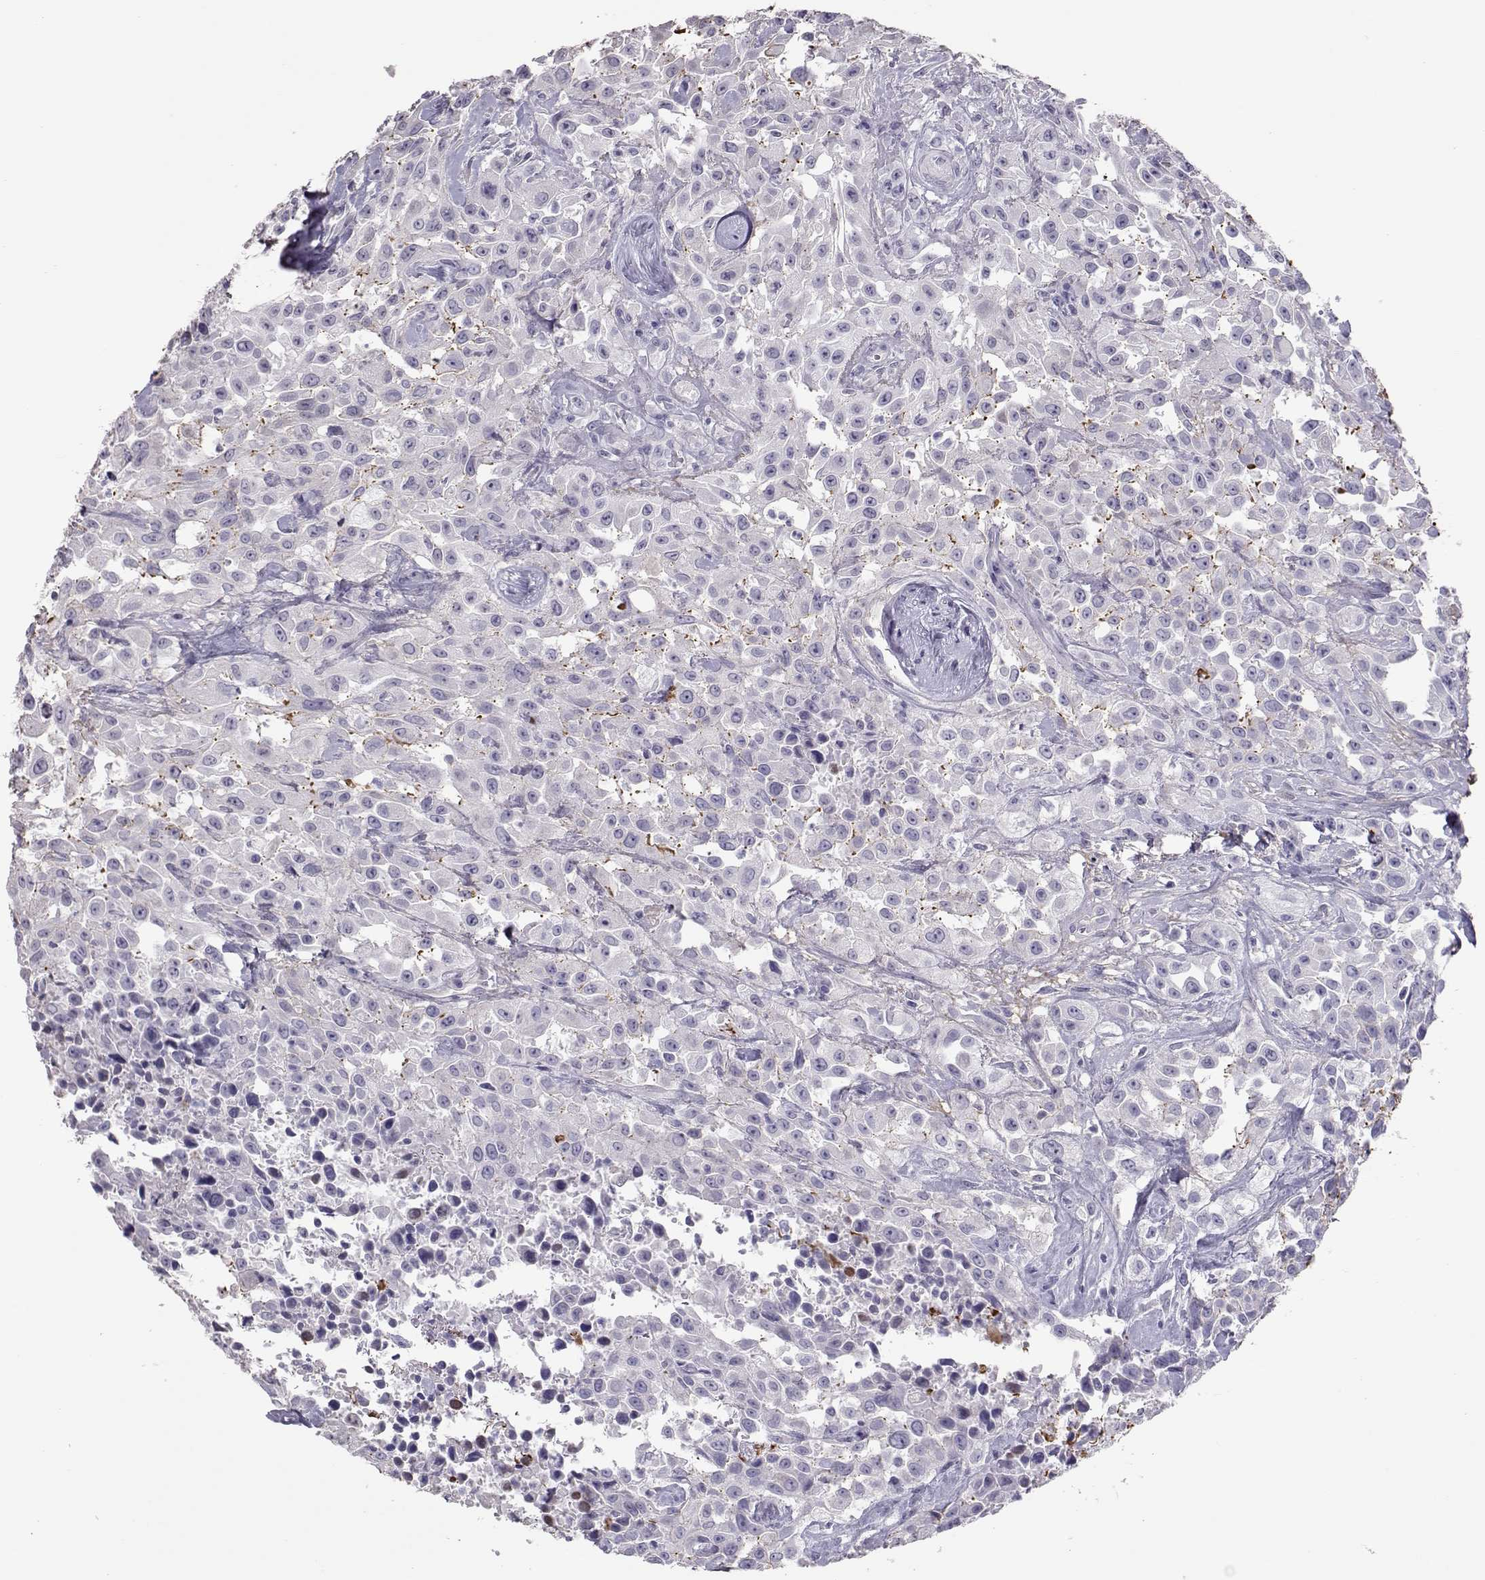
{"staining": {"intensity": "negative", "quantity": "none", "location": "none"}, "tissue": "urothelial cancer", "cell_type": "Tumor cells", "image_type": "cancer", "snomed": [{"axis": "morphology", "description": "Urothelial carcinoma, High grade"}, {"axis": "topography", "description": "Urinary bladder"}], "caption": "The IHC photomicrograph has no significant expression in tumor cells of urothelial carcinoma (high-grade) tissue. (DAB (3,3'-diaminobenzidine) immunohistochemistry visualized using brightfield microscopy, high magnification).", "gene": "PMCH", "patient": {"sex": "male", "age": 79}}